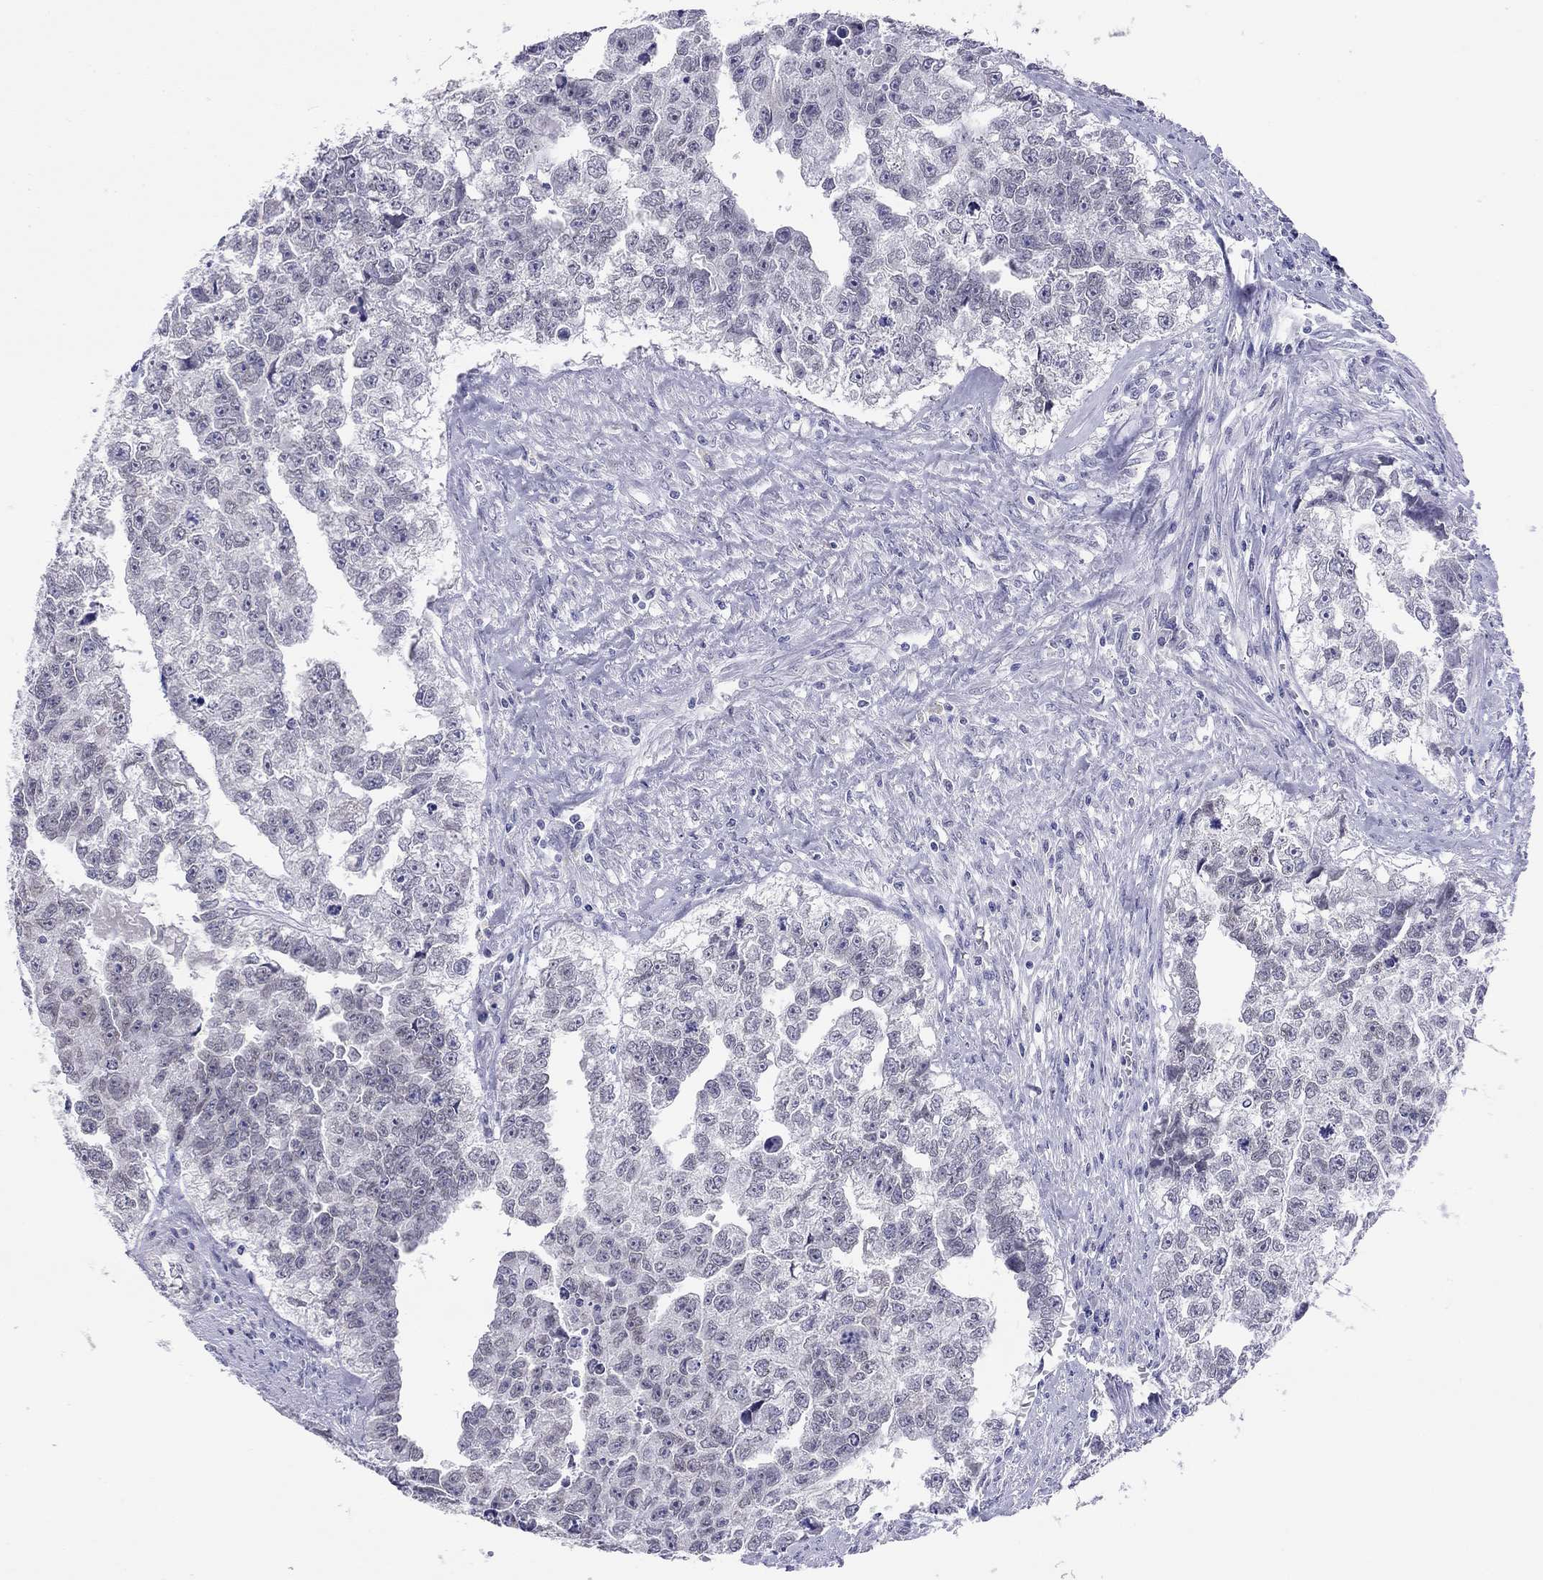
{"staining": {"intensity": "negative", "quantity": "none", "location": "none"}, "tissue": "testis cancer", "cell_type": "Tumor cells", "image_type": "cancer", "snomed": [{"axis": "morphology", "description": "Carcinoma, Embryonal, NOS"}, {"axis": "morphology", "description": "Teratoma, malignant, NOS"}, {"axis": "topography", "description": "Testis"}], "caption": "A high-resolution image shows IHC staining of testis malignant teratoma, which shows no significant expression in tumor cells.", "gene": "ARMC12", "patient": {"sex": "male", "age": 44}}